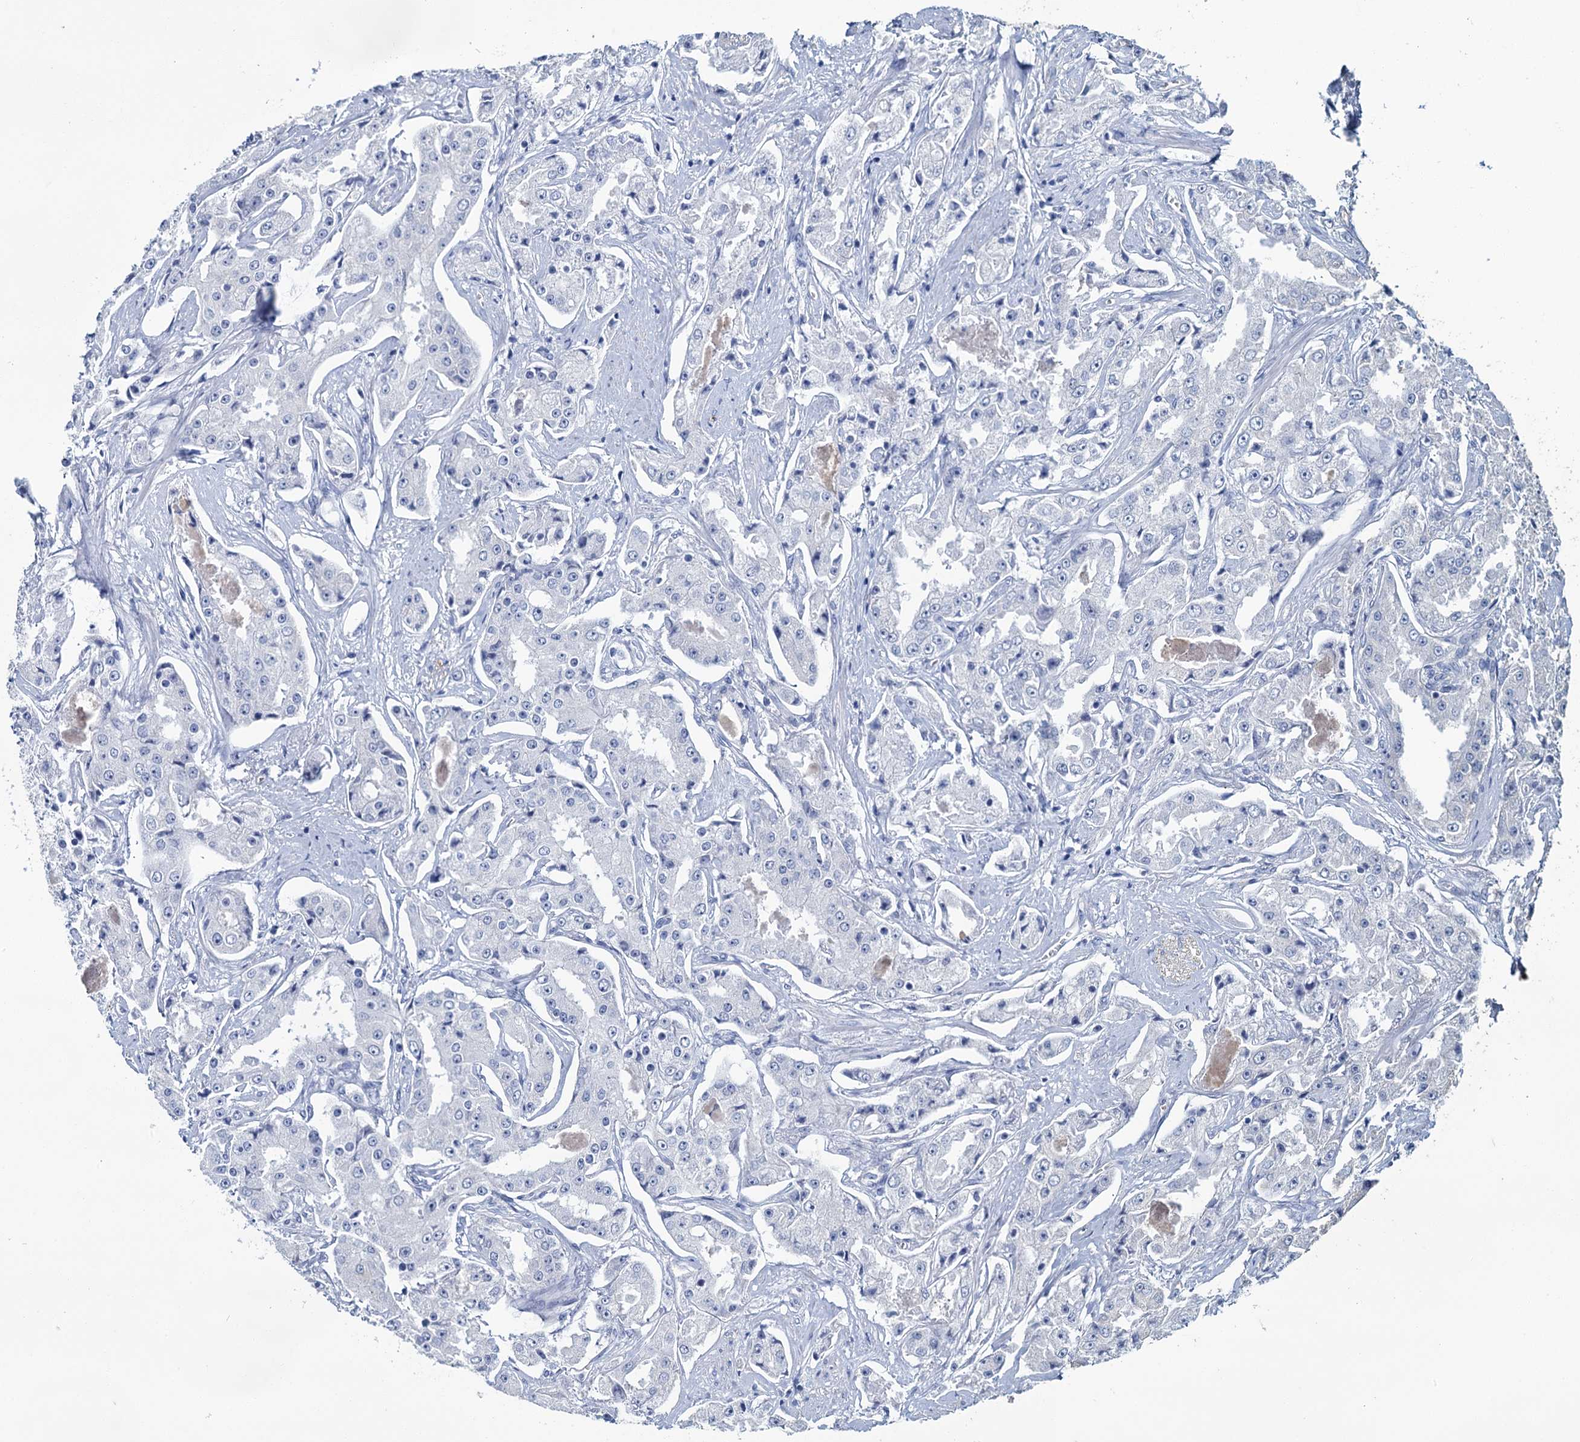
{"staining": {"intensity": "negative", "quantity": "none", "location": "none"}, "tissue": "prostate cancer", "cell_type": "Tumor cells", "image_type": "cancer", "snomed": [{"axis": "morphology", "description": "Adenocarcinoma, High grade"}, {"axis": "topography", "description": "Prostate"}], "caption": "IHC histopathology image of human prostate cancer stained for a protein (brown), which displays no expression in tumor cells. (DAB (3,3'-diaminobenzidine) immunohistochemistry (IHC), high magnification).", "gene": "SNCB", "patient": {"sex": "male", "age": 73}}